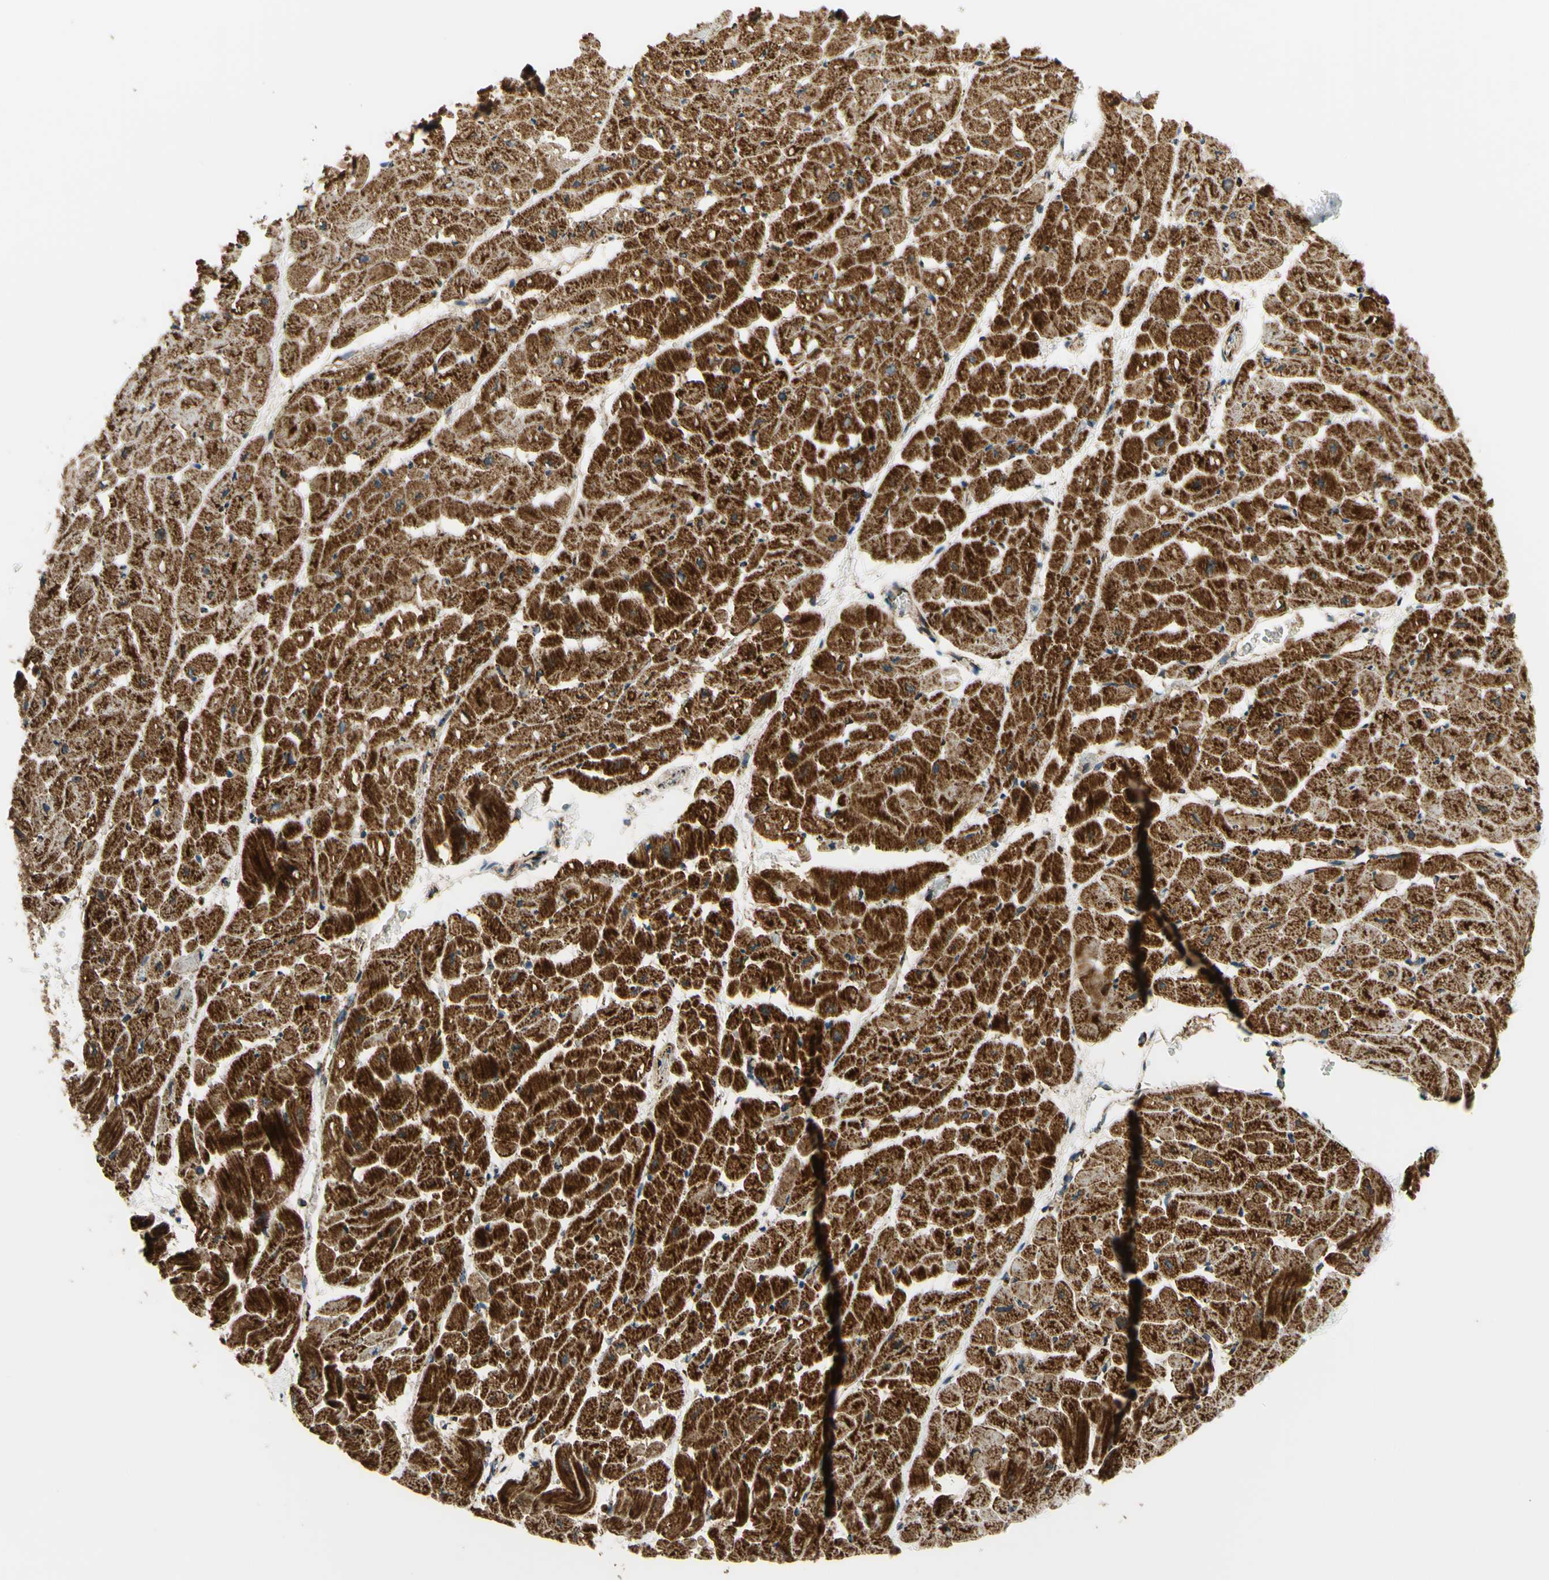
{"staining": {"intensity": "moderate", "quantity": ">75%", "location": "cytoplasmic/membranous"}, "tissue": "heart muscle", "cell_type": "Cardiomyocytes", "image_type": "normal", "snomed": [{"axis": "morphology", "description": "Normal tissue, NOS"}, {"axis": "topography", "description": "Heart"}], "caption": "The immunohistochemical stain labels moderate cytoplasmic/membranous staining in cardiomyocytes of normal heart muscle. Immunohistochemistry stains the protein of interest in brown and the nuclei are stained blue.", "gene": "MAVS", "patient": {"sex": "male", "age": 45}}